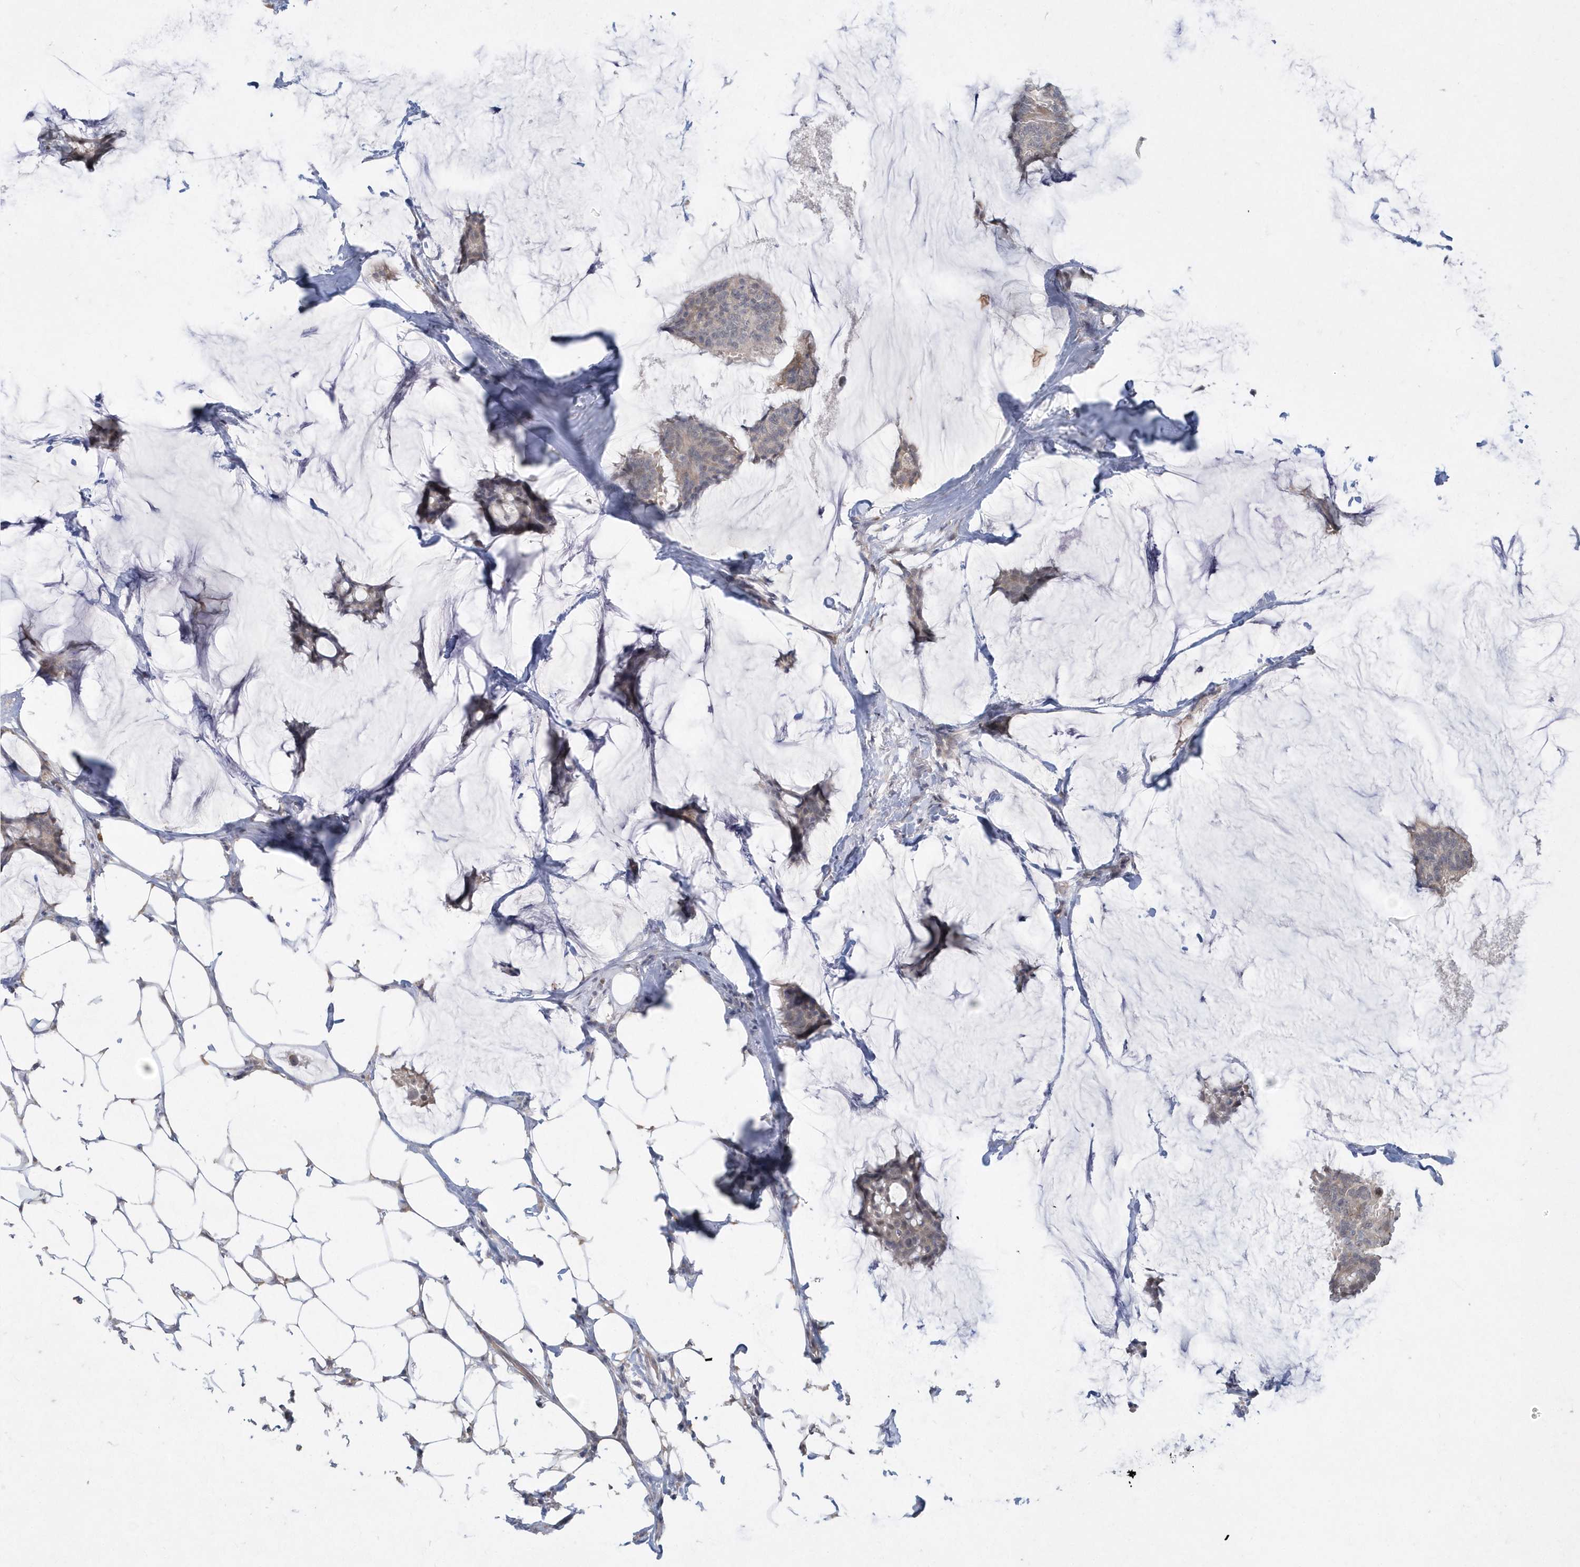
{"staining": {"intensity": "weak", "quantity": "<25%", "location": "cytoplasmic/membranous"}, "tissue": "breast cancer", "cell_type": "Tumor cells", "image_type": "cancer", "snomed": [{"axis": "morphology", "description": "Duct carcinoma"}, {"axis": "topography", "description": "Breast"}], "caption": "Breast cancer (invasive ductal carcinoma) was stained to show a protein in brown. There is no significant positivity in tumor cells.", "gene": "TSPEAR", "patient": {"sex": "female", "age": 93}}